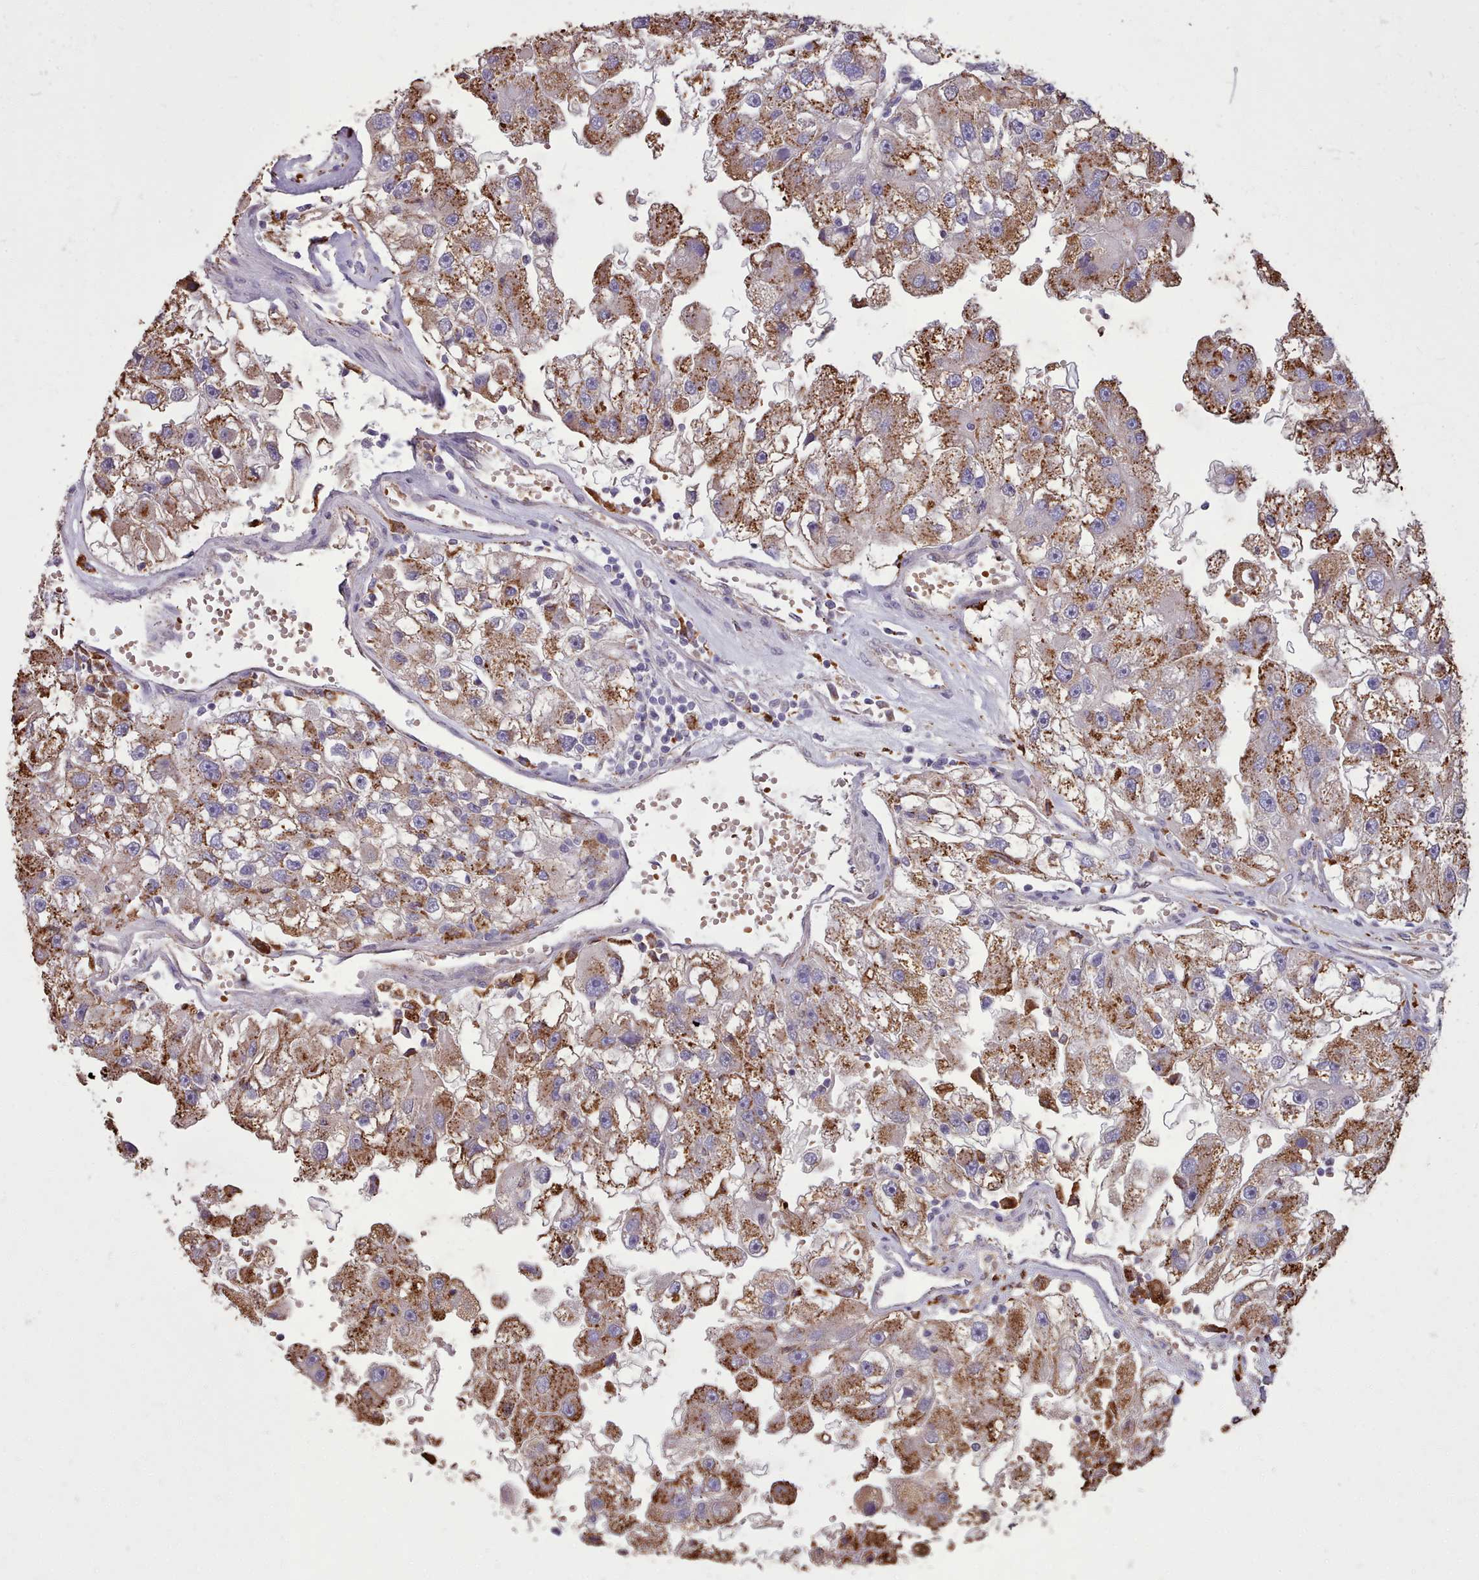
{"staining": {"intensity": "strong", "quantity": ">75%", "location": "cytoplasmic/membranous"}, "tissue": "renal cancer", "cell_type": "Tumor cells", "image_type": "cancer", "snomed": [{"axis": "morphology", "description": "Adenocarcinoma, NOS"}, {"axis": "topography", "description": "Kidney"}], "caption": "A histopathology image showing strong cytoplasmic/membranous staining in about >75% of tumor cells in renal cancer, as visualized by brown immunohistochemical staining.", "gene": "PACSIN3", "patient": {"sex": "male", "age": 63}}